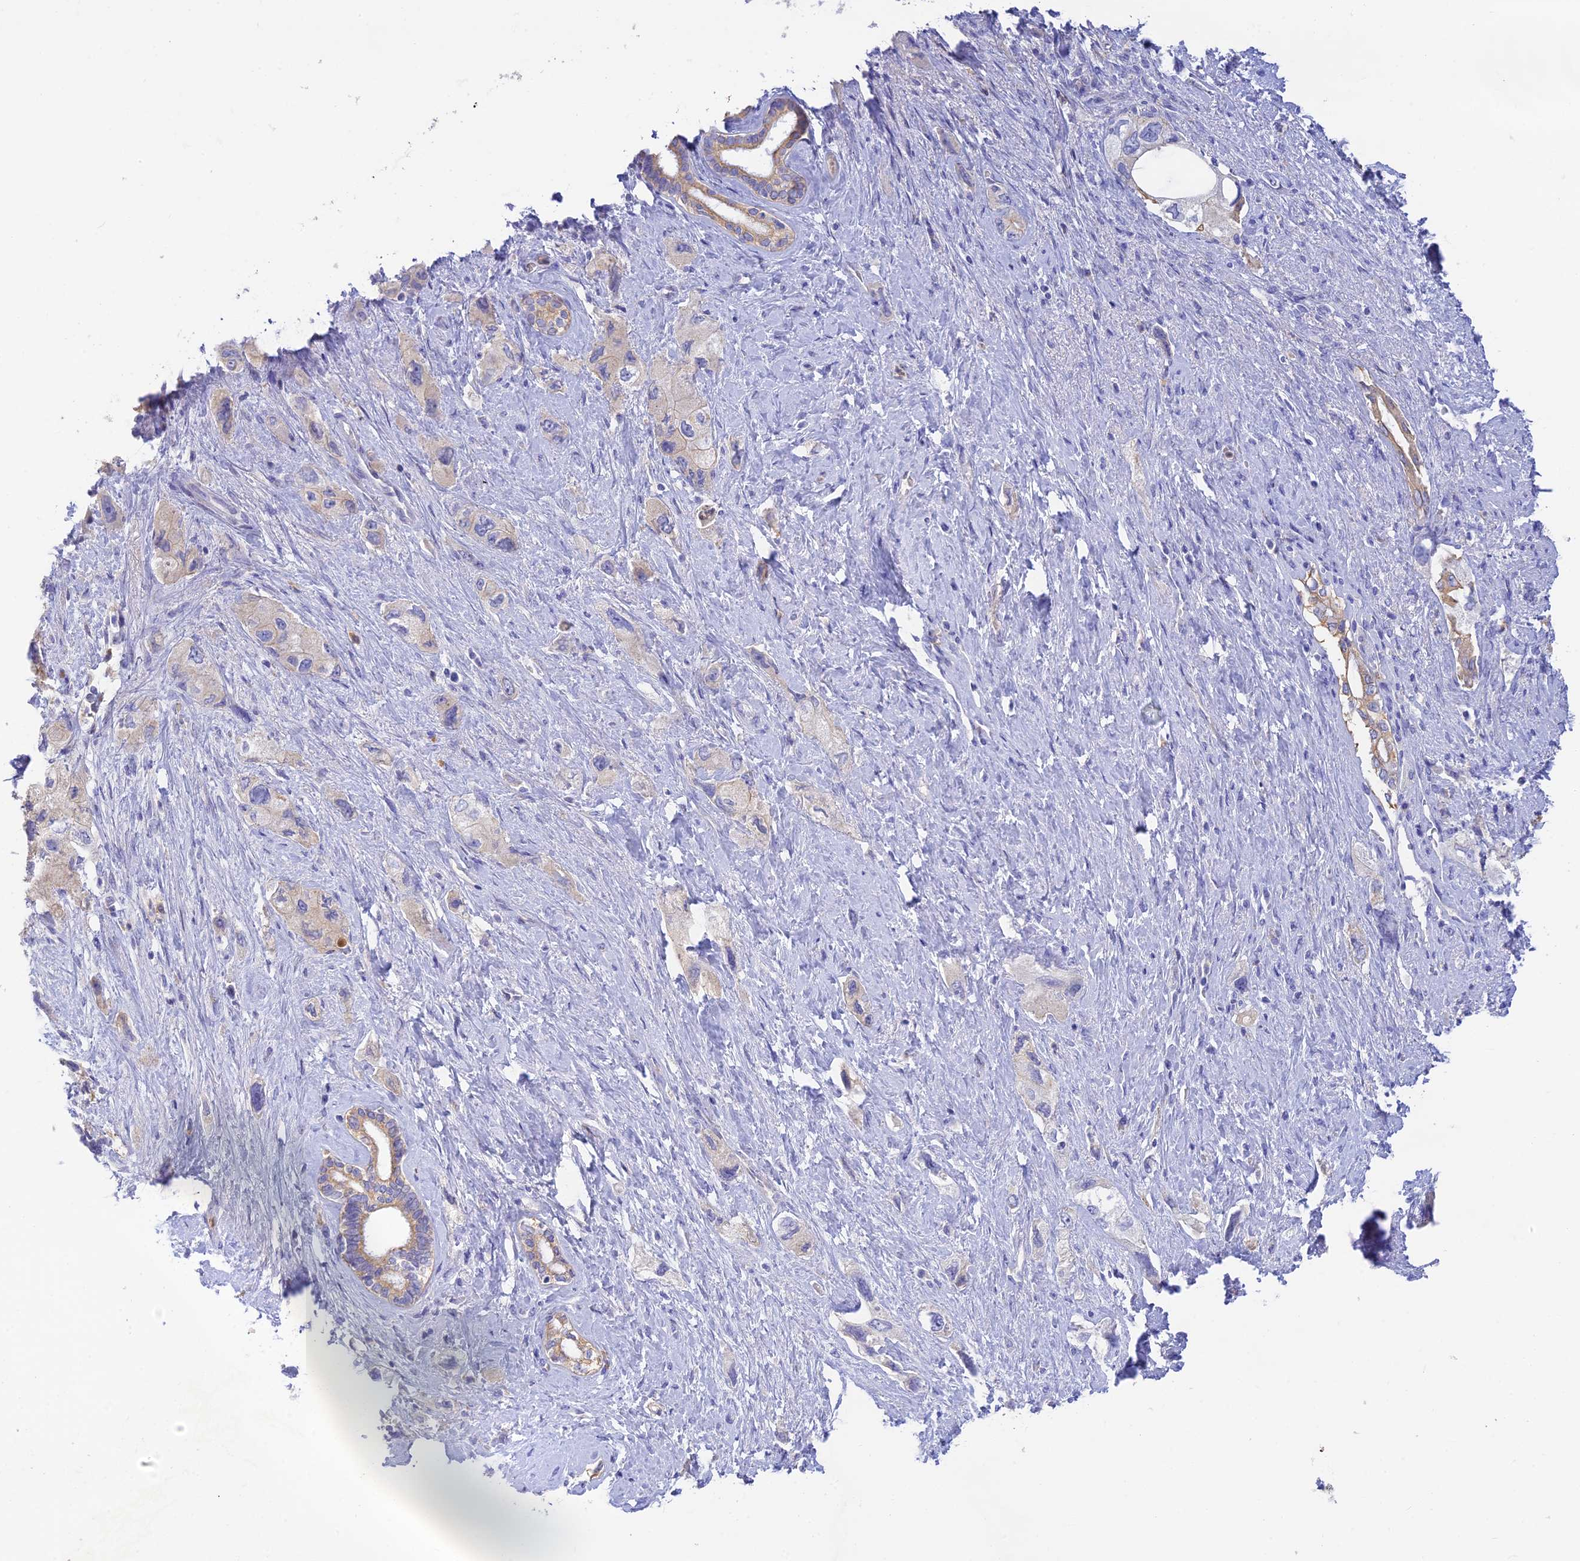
{"staining": {"intensity": "weak", "quantity": "<25%", "location": "cytoplasmic/membranous"}, "tissue": "pancreatic cancer", "cell_type": "Tumor cells", "image_type": "cancer", "snomed": [{"axis": "morphology", "description": "Adenocarcinoma, NOS"}, {"axis": "topography", "description": "Pancreas"}], "caption": "The image shows no staining of tumor cells in pancreatic cancer (adenocarcinoma). (Immunohistochemistry, brightfield microscopy, high magnification).", "gene": "INTS13", "patient": {"sex": "female", "age": 73}}